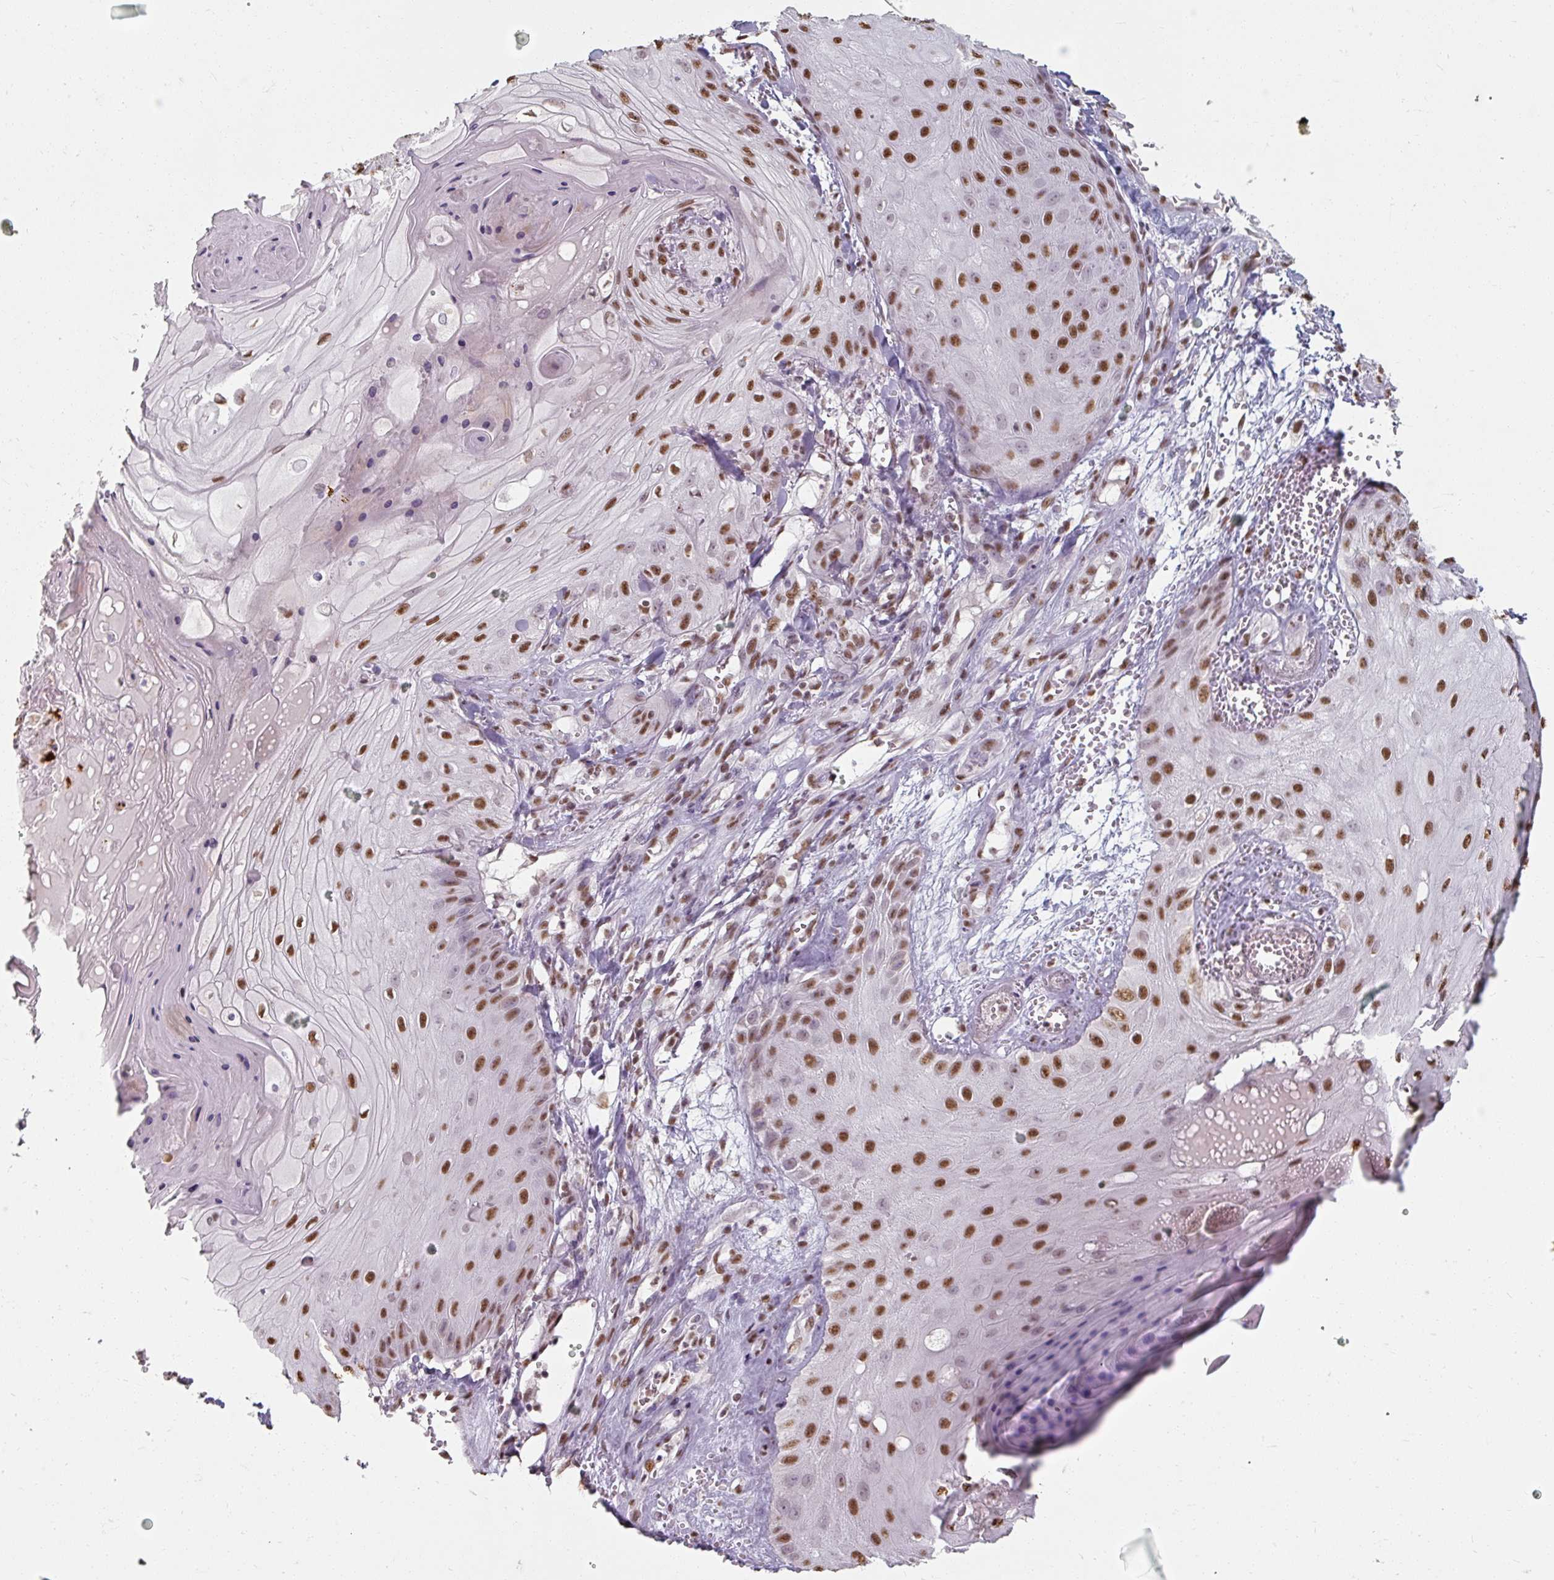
{"staining": {"intensity": "strong", "quantity": ">75%", "location": "nuclear"}, "tissue": "skin cancer", "cell_type": "Tumor cells", "image_type": "cancer", "snomed": [{"axis": "morphology", "description": "Squamous cell carcinoma, NOS"}, {"axis": "topography", "description": "Skin"}], "caption": "Protein staining of skin cancer tissue reveals strong nuclear expression in about >75% of tumor cells.", "gene": "ZFTRAF1", "patient": {"sex": "male", "age": 74}}